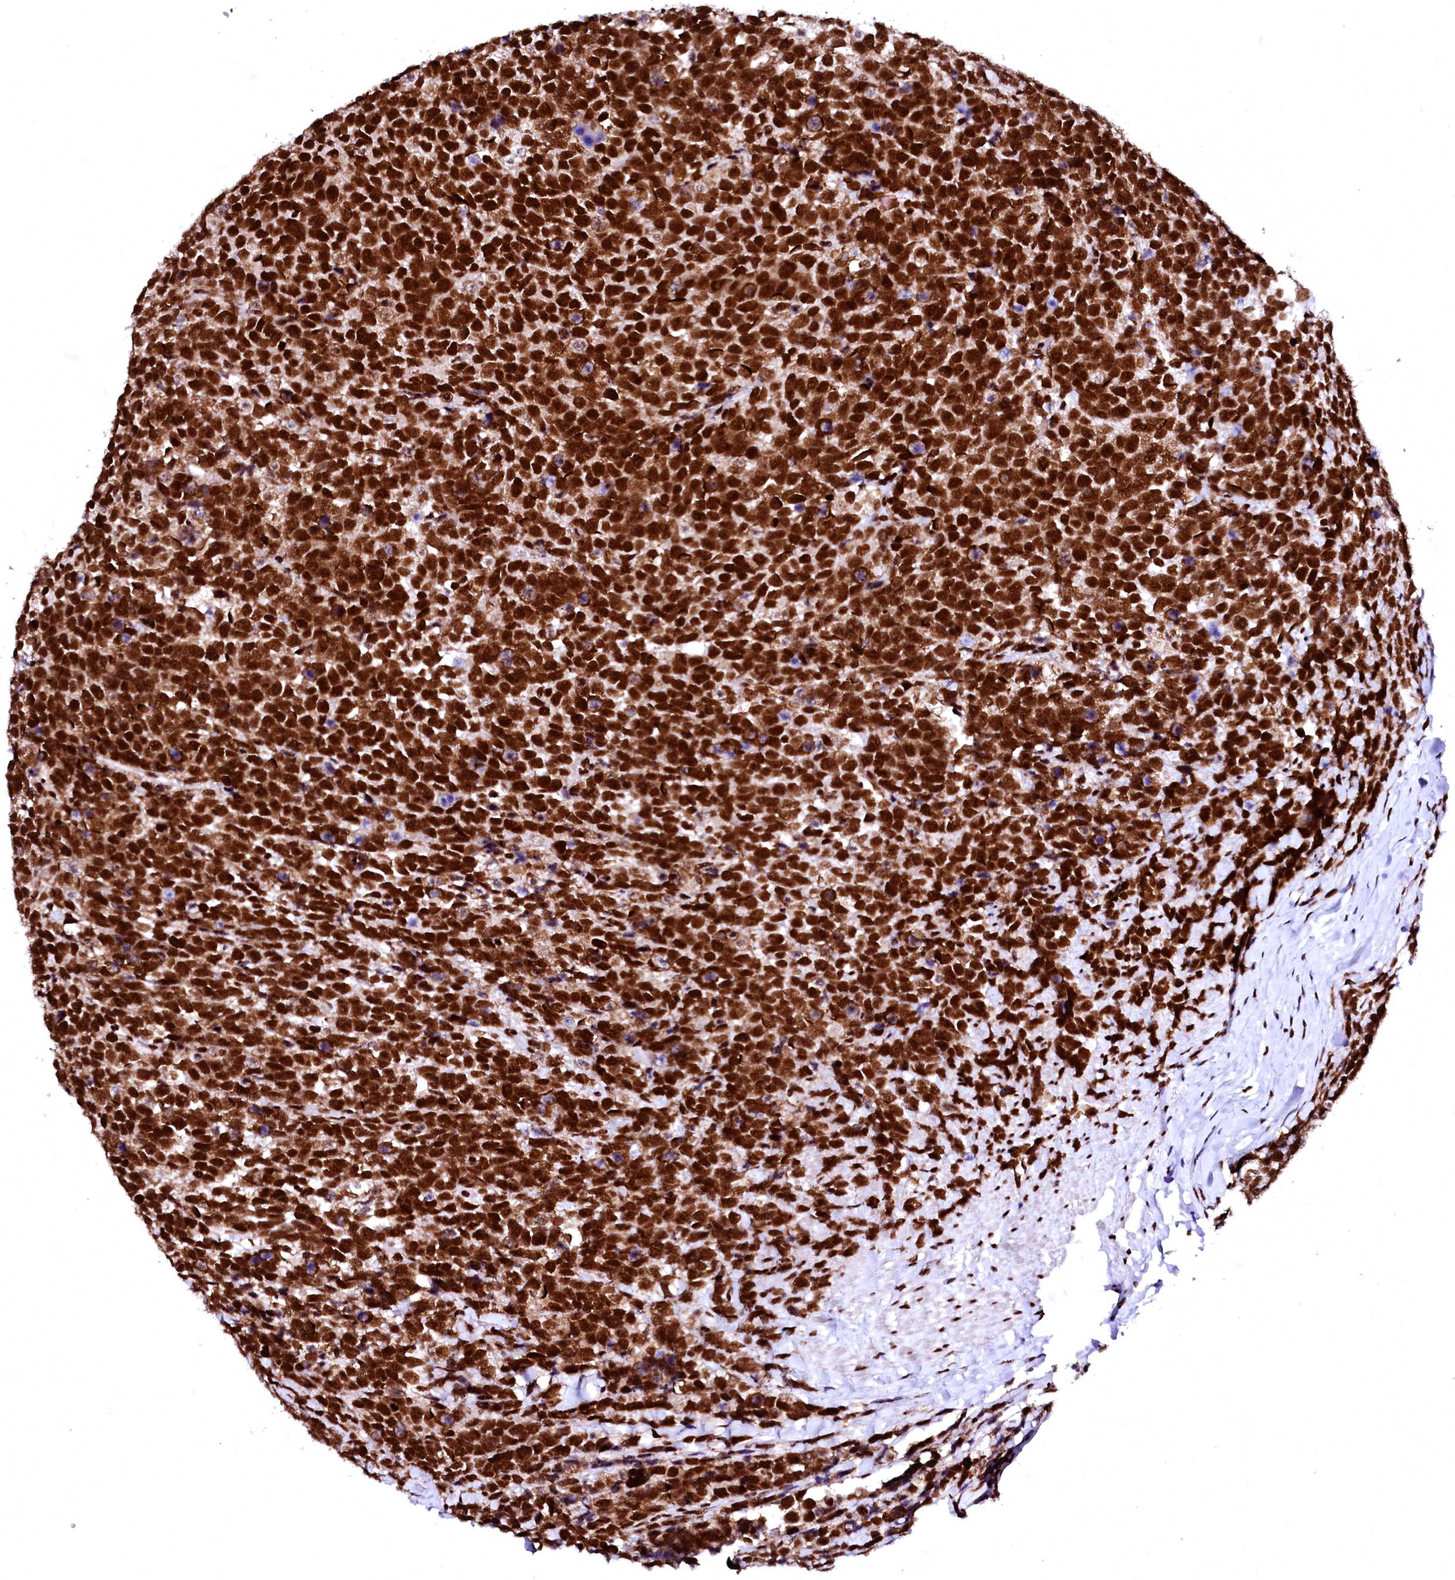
{"staining": {"intensity": "strong", "quantity": ">75%", "location": "nuclear"}, "tissue": "urothelial cancer", "cell_type": "Tumor cells", "image_type": "cancer", "snomed": [{"axis": "morphology", "description": "Urothelial carcinoma, High grade"}, {"axis": "topography", "description": "Urinary bladder"}], "caption": "IHC of urothelial cancer exhibits high levels of strong nuclear expression in about >75% of tumor cells.", "gene": "CPSF6", "patient": {"sex": "female", "age": 82}}